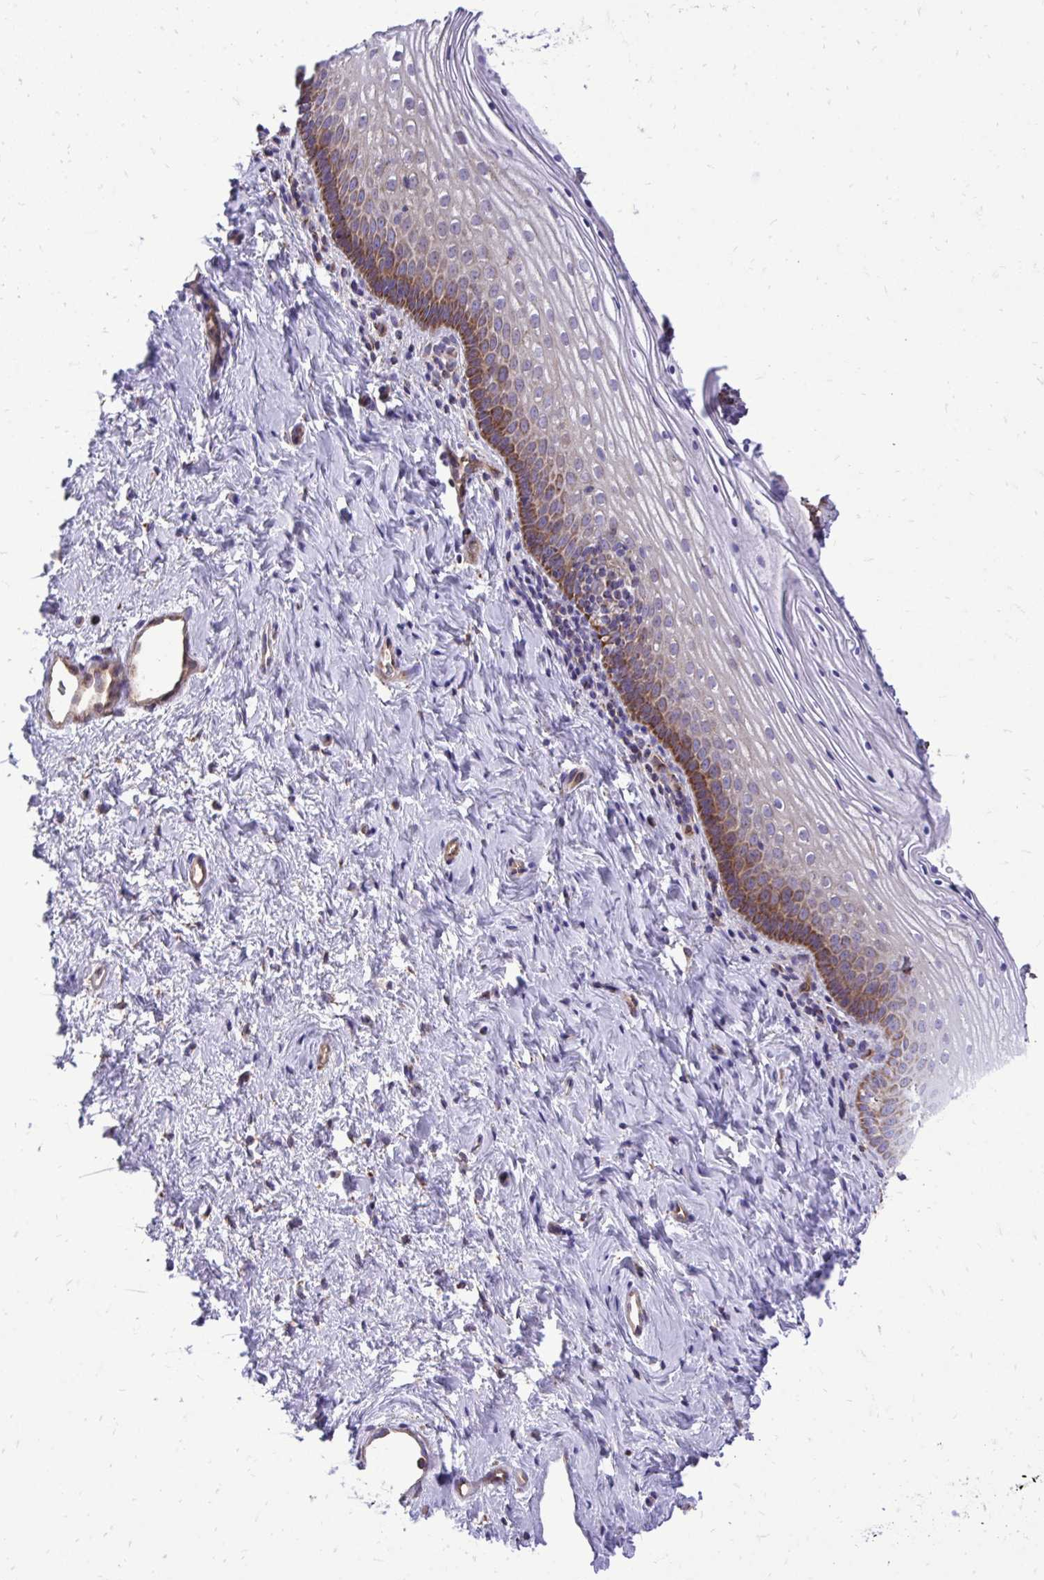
{"staining": {"intensity": "moderate", "quantity": "25%-75%", "location": "cytoplasmic/membranous"}, "tissue": "vagina", "cell_type": "Squamous epithelial cells", "image_type": "normal", "snomed": [{"axis": "morphology", "description": "Normal tissue, NOS"}, {"axis": "morphology", "description": "Squamous cell carcinoma, NOS"}, {"axis": "topography", "description": "Vagina"}, {"axis": "topography", "description": "Cervix"}], "caption": "Immunohistochemistry photomicrograph of normal vagina stained for a protein (brown), which demonstrates medium levels of moderate cytoplasmic/membranous staining in approximately 25%-75% of squamous epithelial cells.", "gene": "UBE2C", "patient": {"sex": "female", "age": 45}}